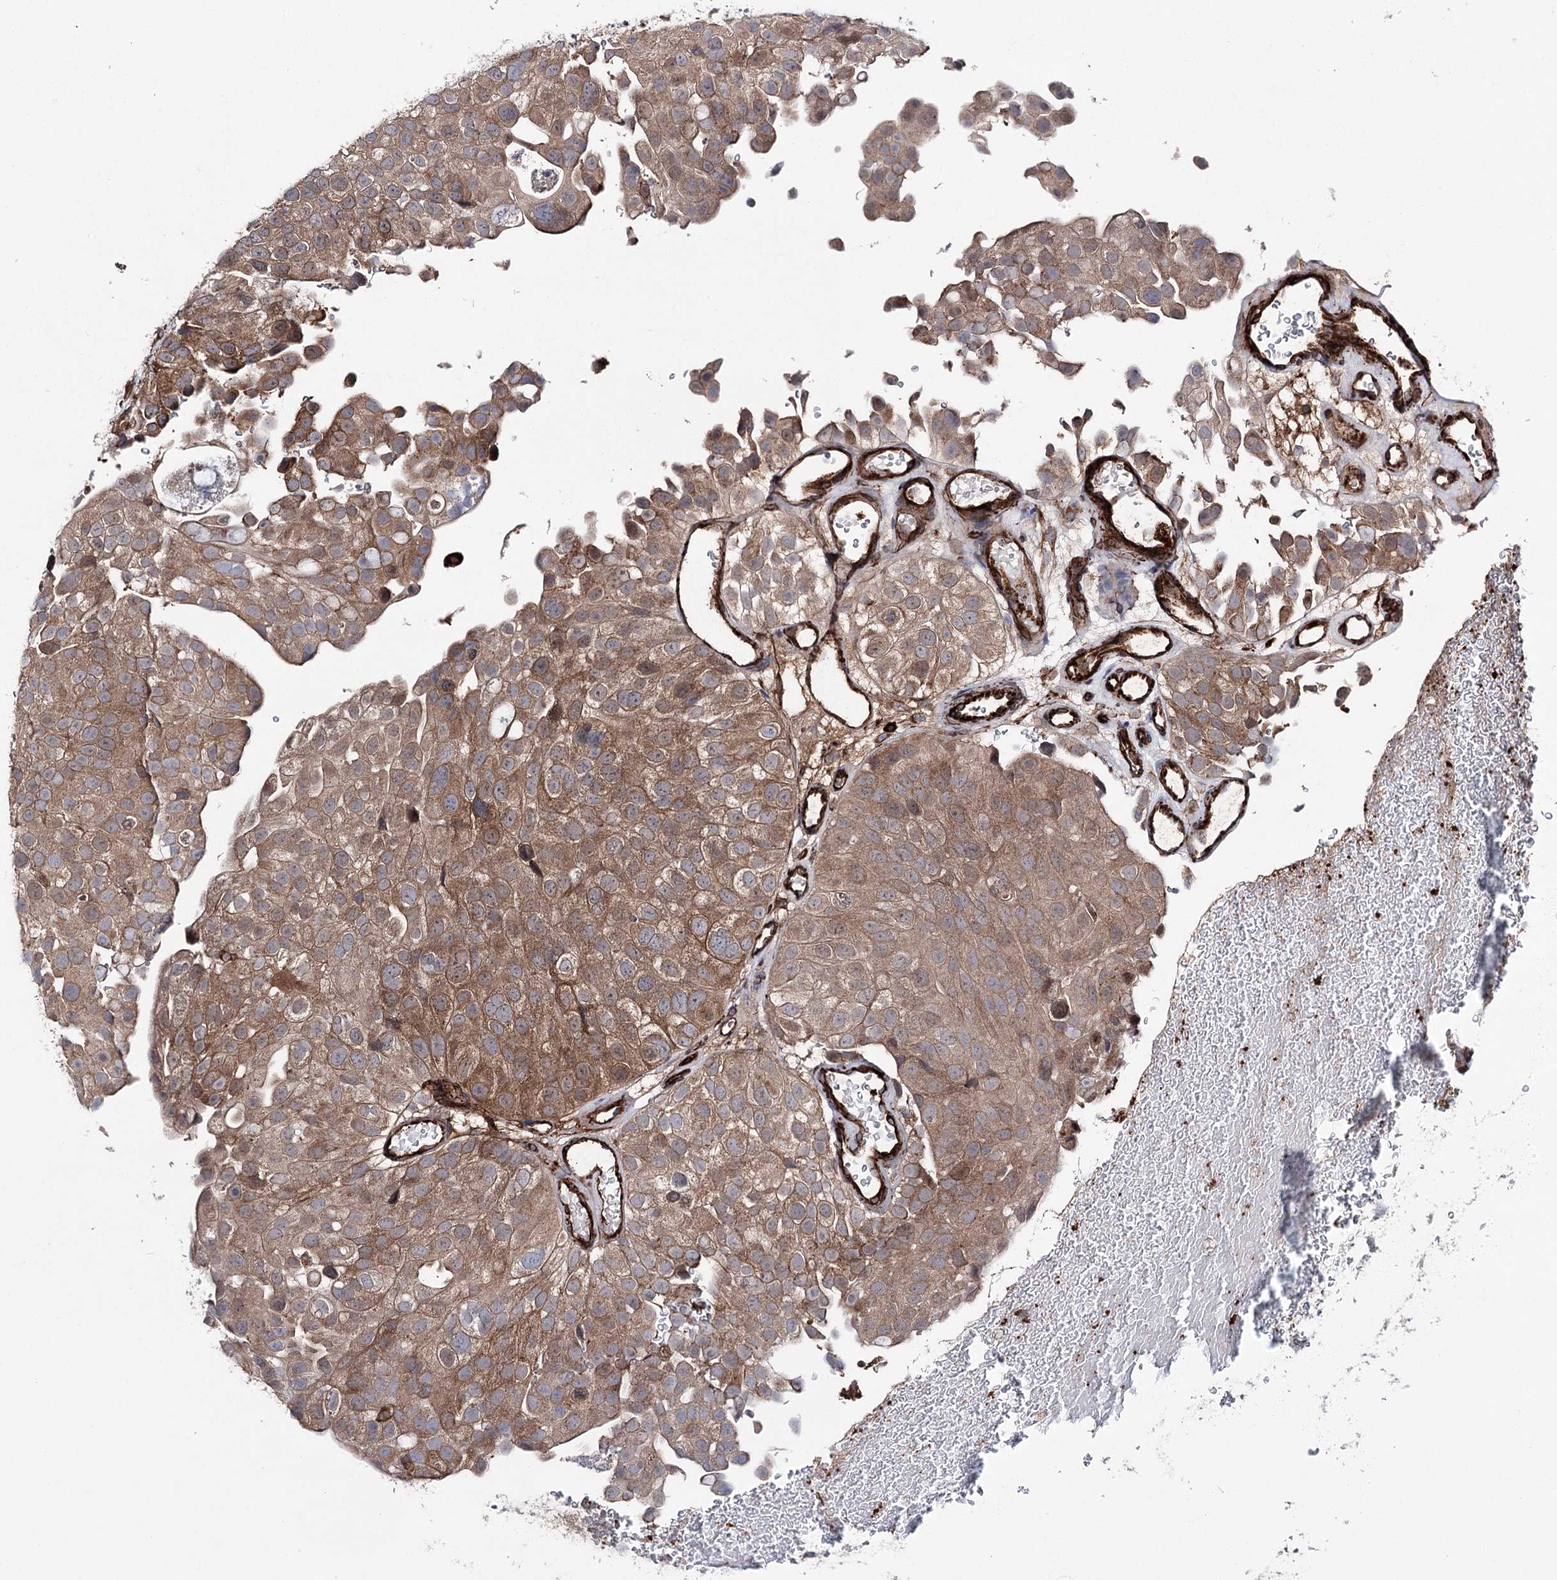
{"staining": {"intensity": "moderate", "quantity": ">75%", "location": "cytoplasmic/membranous"}, "tissue": "urothelial cancer", "cell_type": "Tumor cells", "image_type": "cancer", "snomed": [{"axis": "morphology", "description": "Urothelial carcinoma, Low grade"}, {"axis": "topography", "description": "Urinary bladder"}], "caption": "Approximately >75% of tumor cells in urothelial cancer show moderate cytoplasmic/membranous protein staining as visualized by brown immunohistochemical staining.", "gene": "MIB1", "patient": {"sex": "male", "age": 78}}